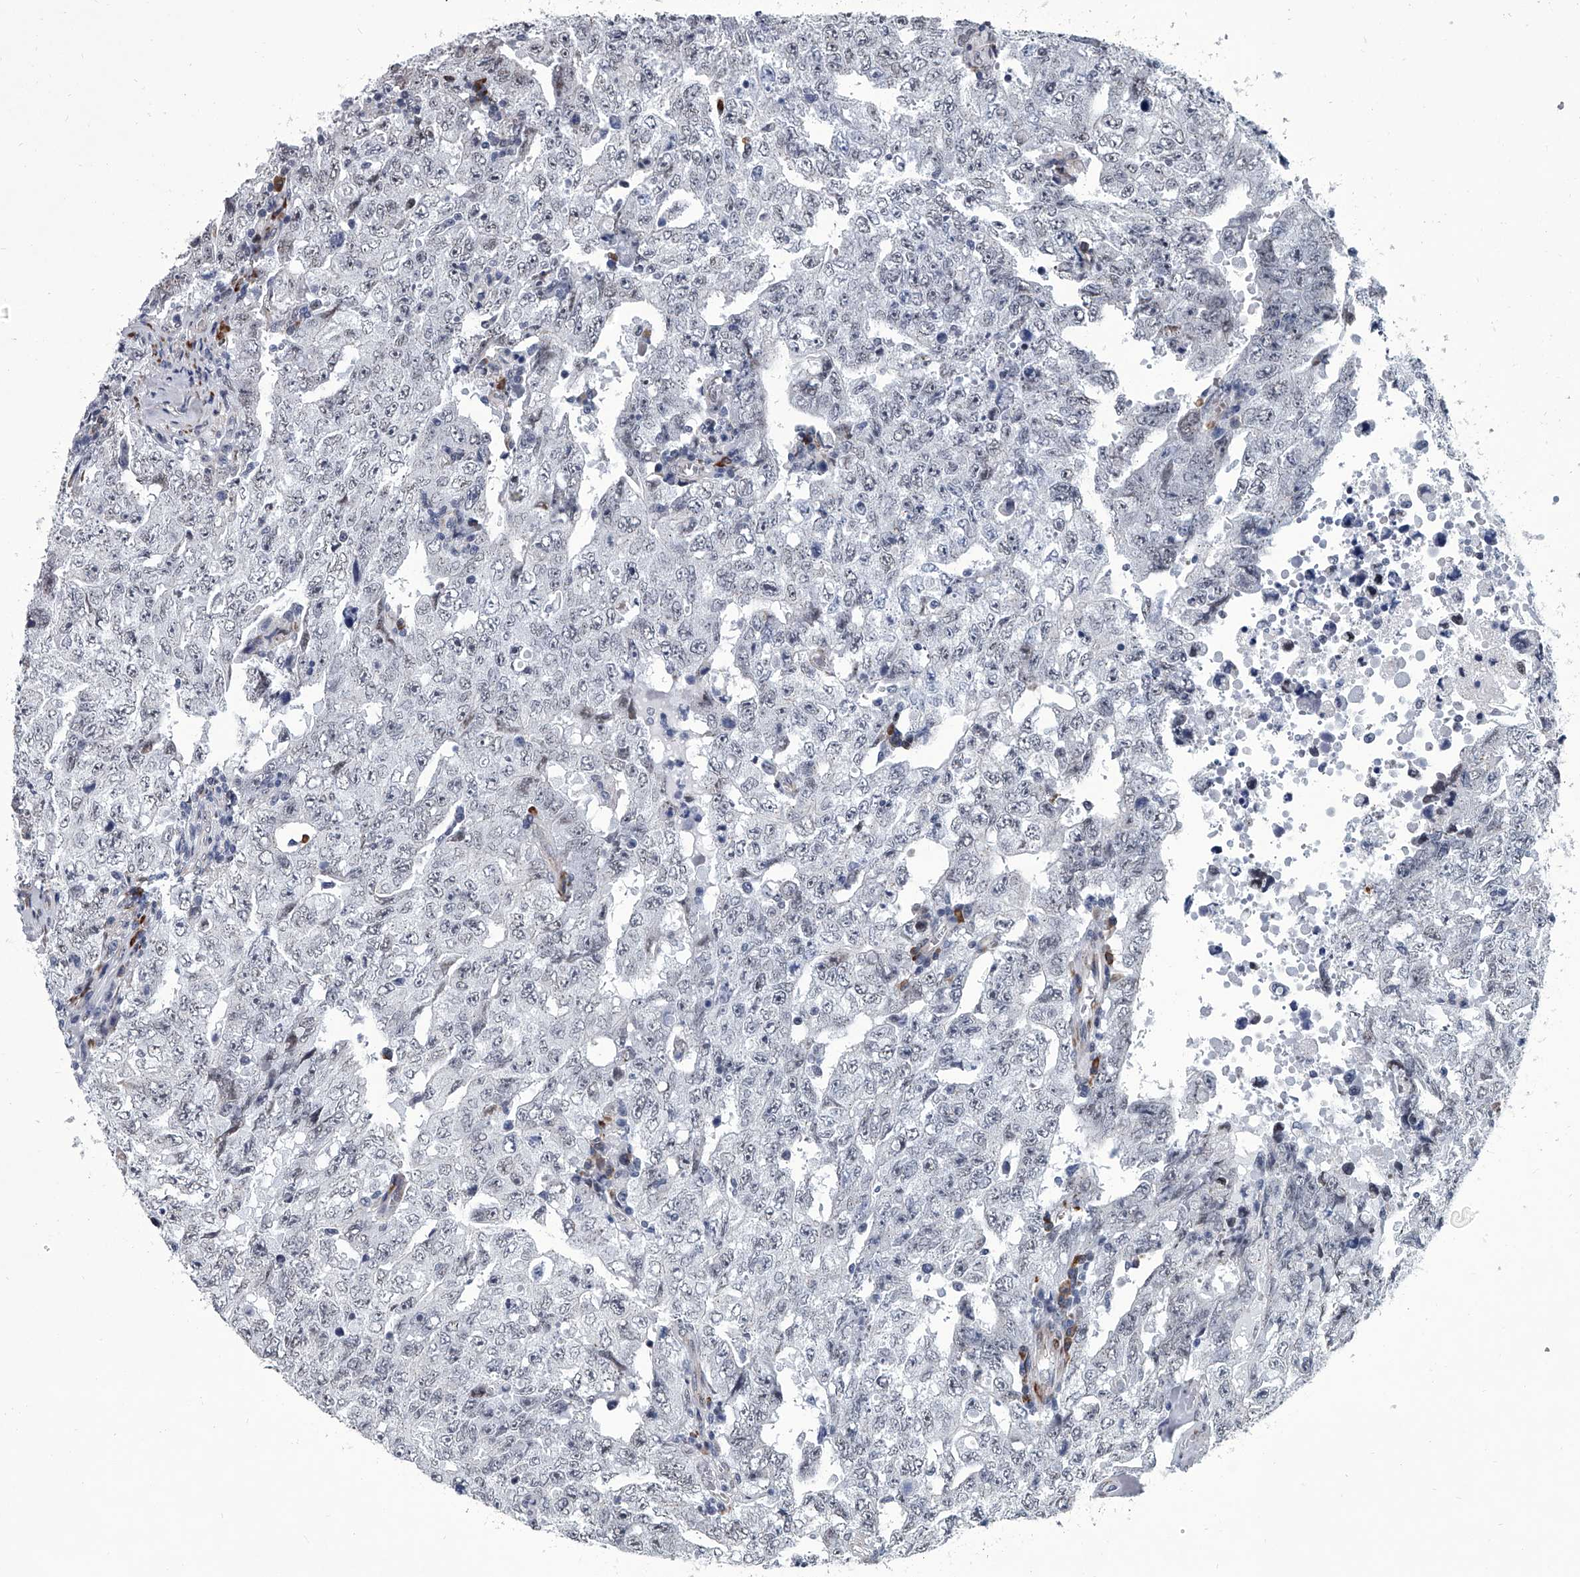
{"staining": {"intensity": "negative", "quantity": "none", "location": "none"}, "tissue": "testis cancer", "cell_type": "Tumor cells", "image_type": "cancer", "snomed": [{"axis": "morphology", "description": "Carcinoma, Embryonal, NOS"}, {"axis": "topography", "description": "Testis"}], "caption": "Testis cancer (embryonal carcinoma) was stained to show a protein in brown. There is no significant expression in tumor cells.", "gene": "PPP2R5D", "patient": {"sex": "male", "age": 26}}